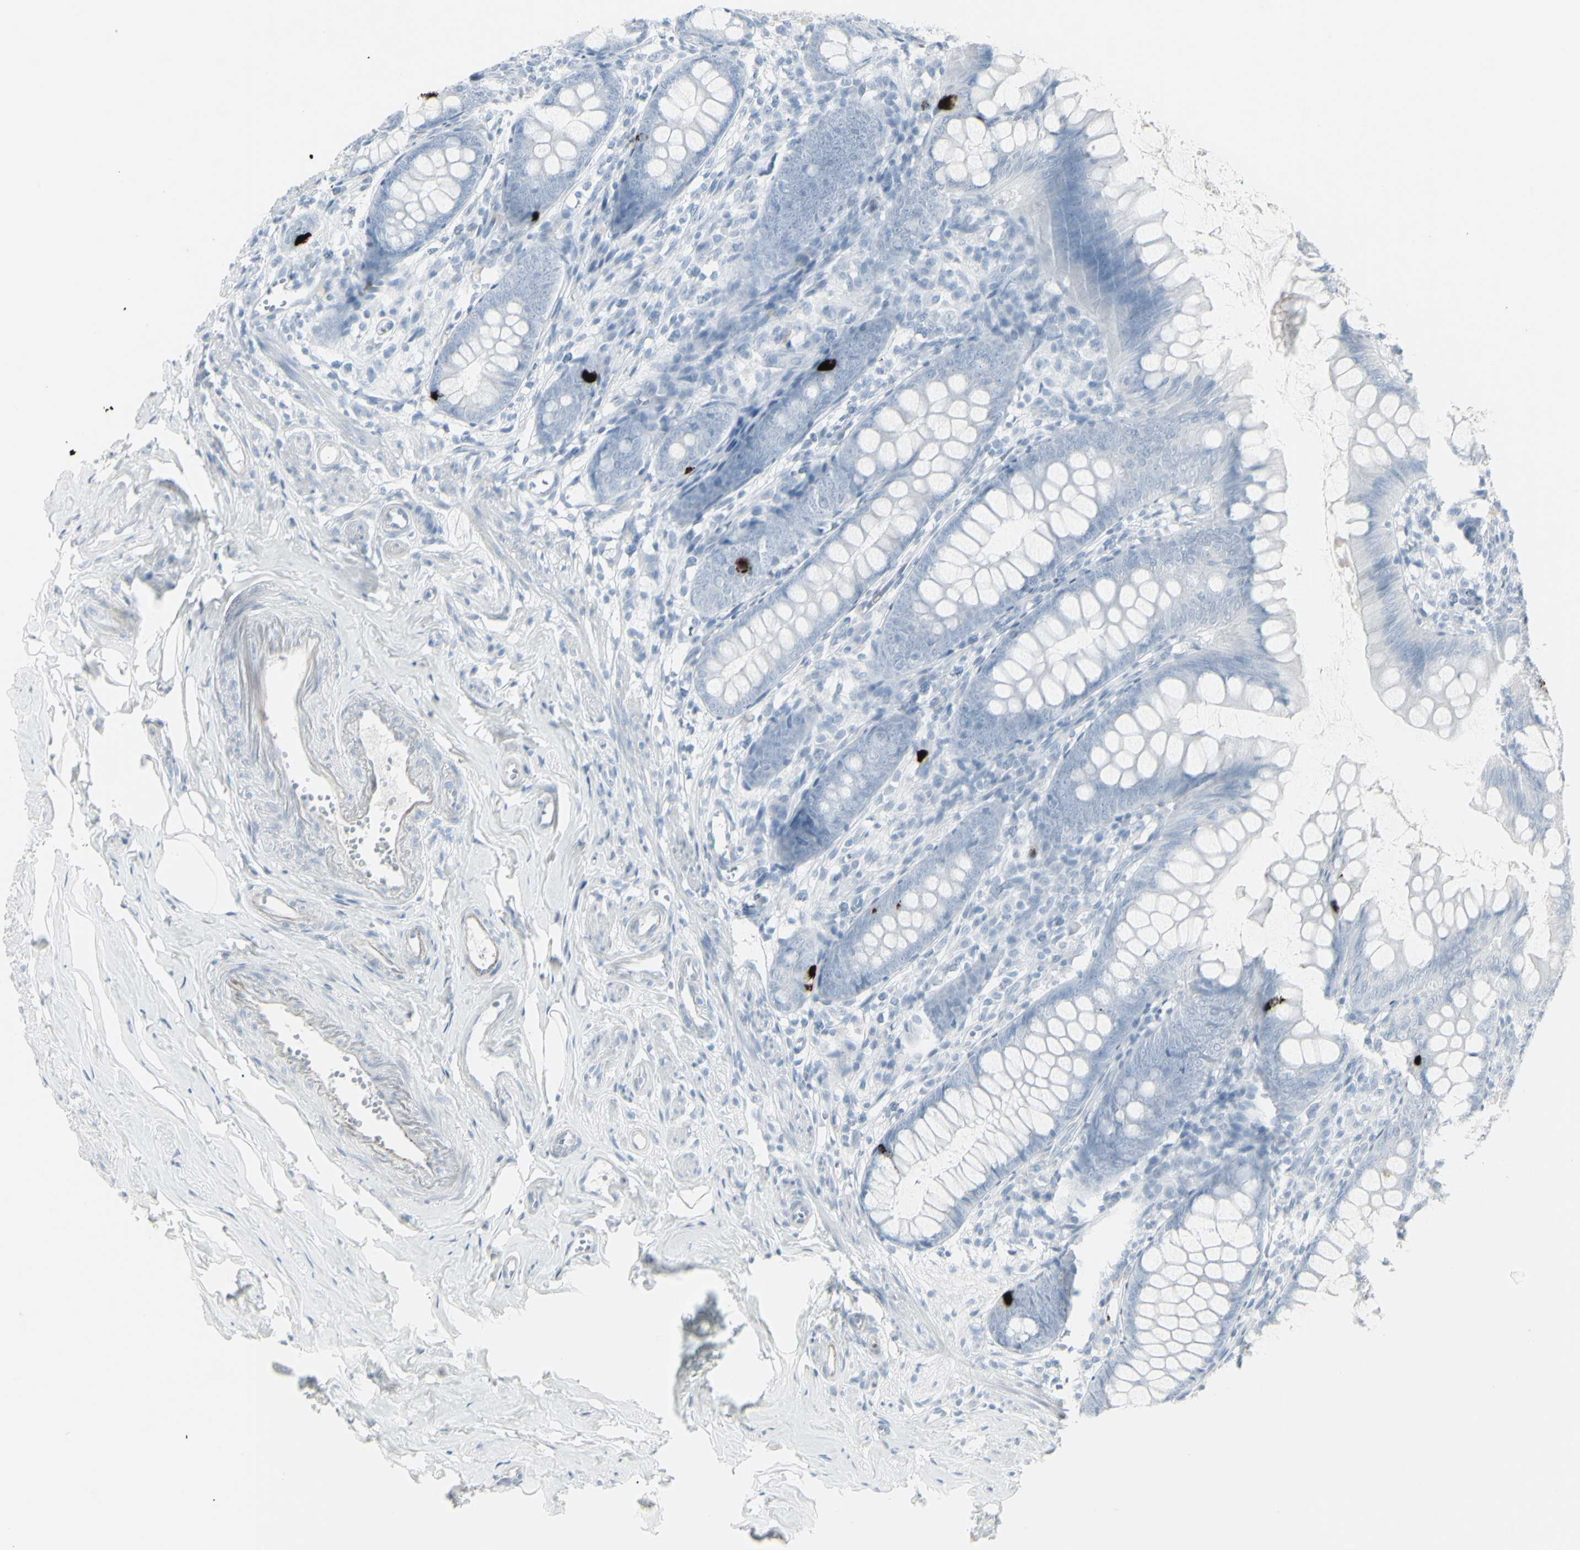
{"staining": {"intensity": "strong", "quantity": "<25%", "location": "cytoplasmic/membranous"}, "tissue": "appendix", "cell_type": "Glandular cells", "image_type": "normal", "snomed": [{"axis": "morphology", "description": "Normal tissue, NOS"}, {"axis": "topography", "description": "Appendix"}], "caption": "Immunohistochemistry of benign appendix displays medium levels of strong cytoplasmic/membranous staining in approximately <25% of glandular cells.", "gene": "YBX2", "patient": {"sex": "female", "age": 77}}